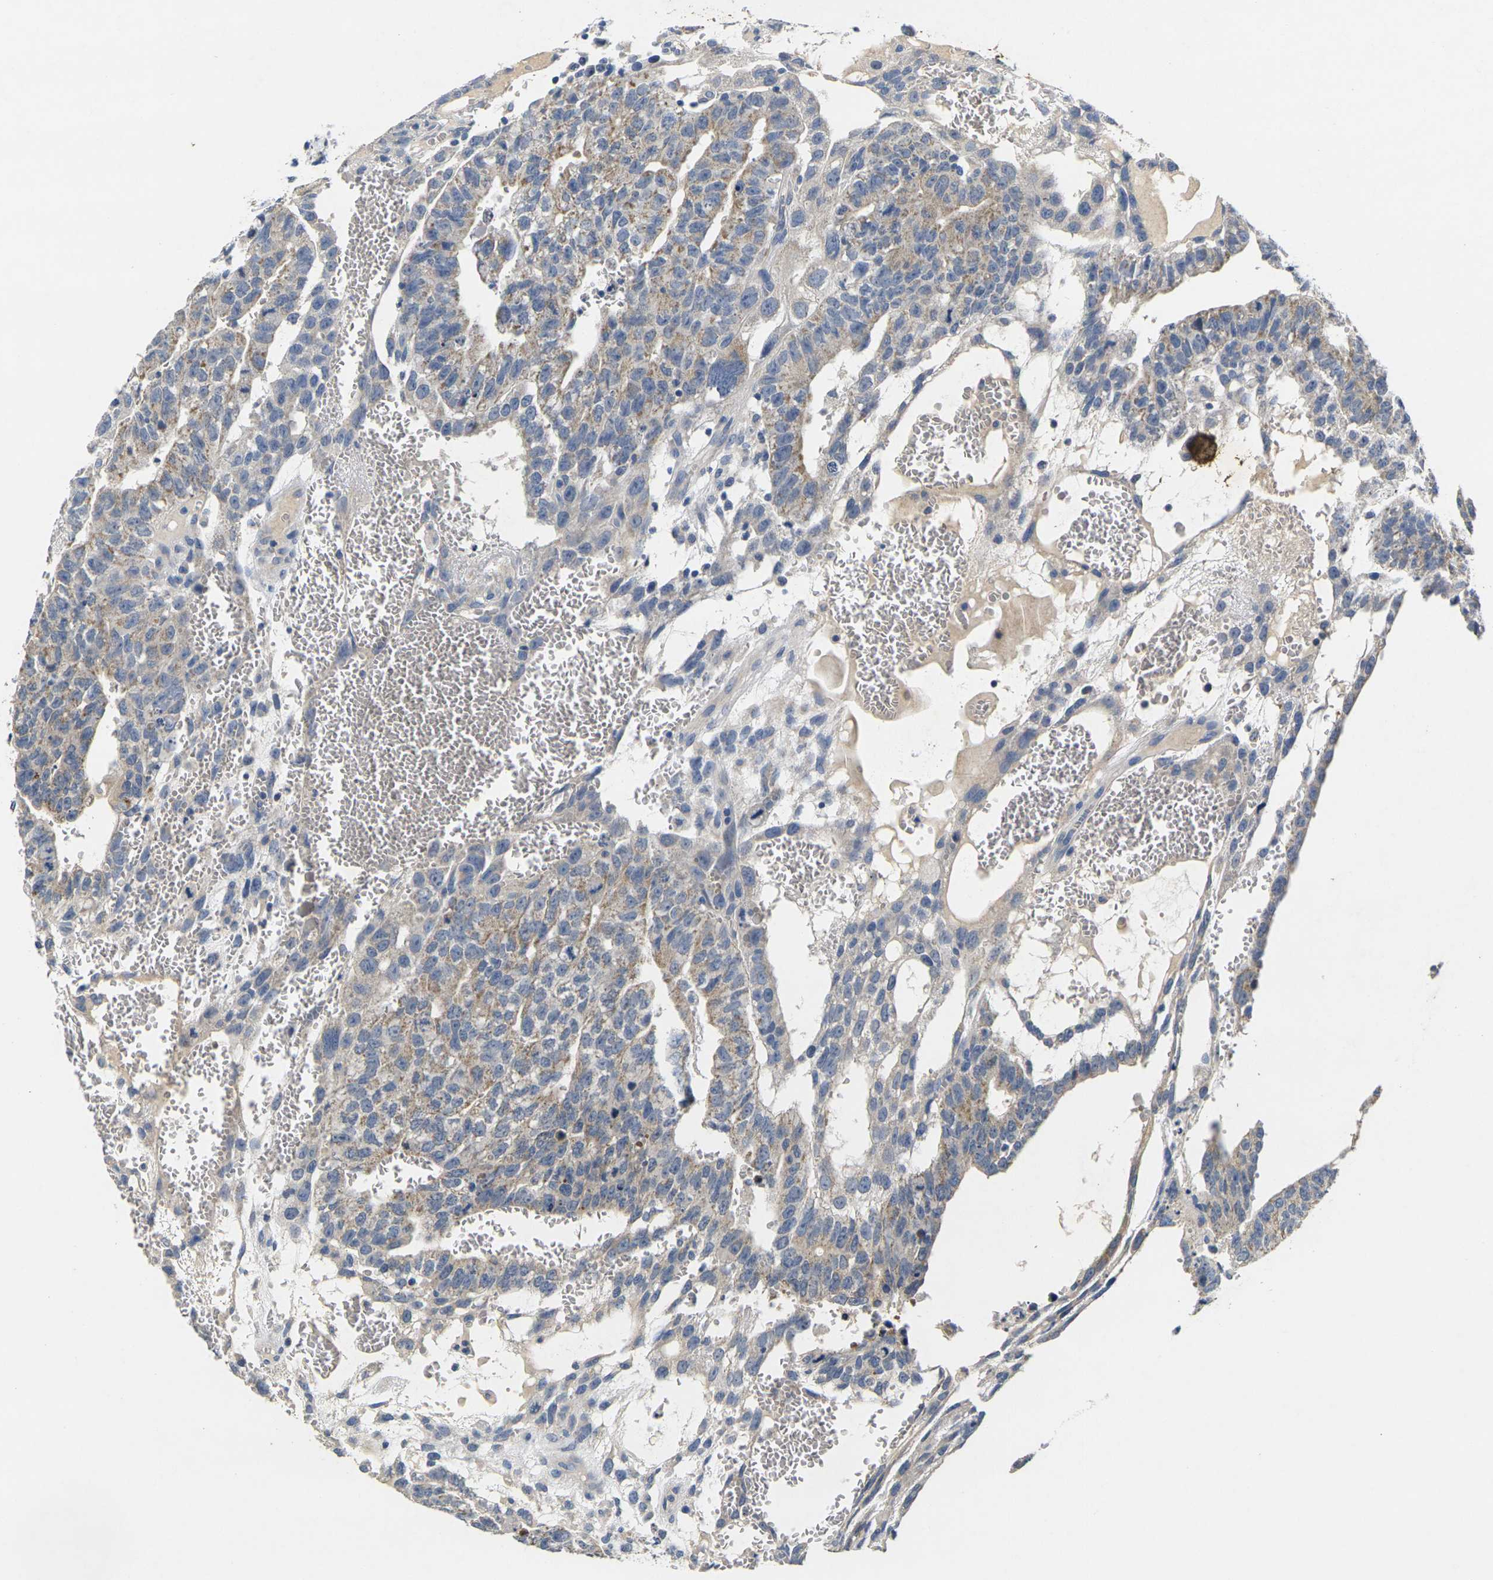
{"staining": {"intensity": "weak", "quantity": ">75%", "location": "cytoplasmic/membranous"}, "tissue": "testis cancer", "cell_type": "Tumor cells", "image_type": "cancer", "snomed": [{"axis": "morphology", "description": "Seminoma, NOS"}, {"axis": "morphology", "description": "Carcinoma, Embryonal, NOS"}, {"axis": "topography", "description": "Testis"}], "caption": "Protein staining of testis cancer (embryonal carcinoma) tissue exhibits weak cytoplasmic/membranous staining in approximately >75% of tumor cells.", "gene": "NOCT", "patient": {"sex": "male", "age": 52}}